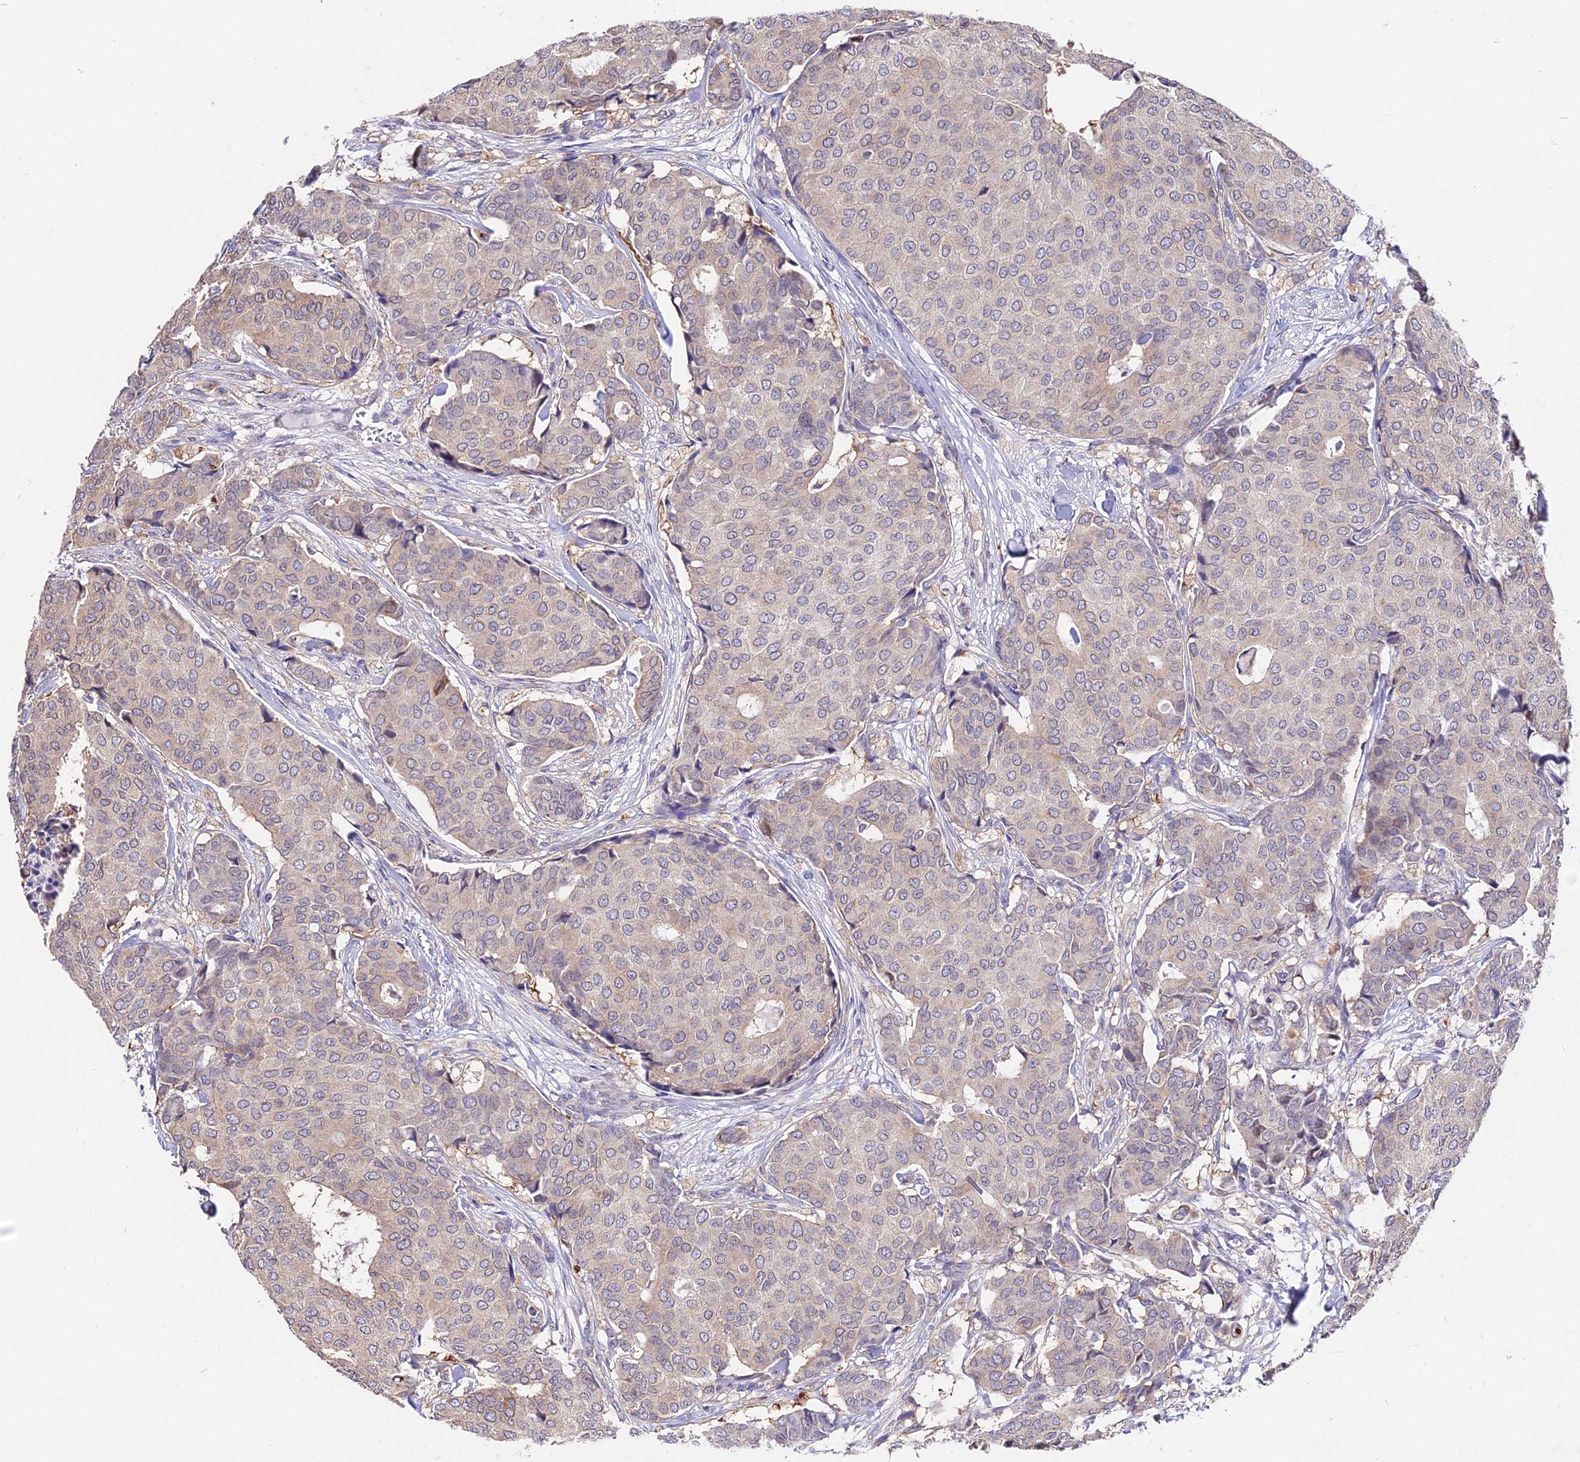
{"staining": {"intensity": "weak", "quantity": "<25%", "location": "cytoplasmic/membranous"}, "tissue": "breast cancer", "cell_type": "Tumor cells", "image_type": "cancer", "snomed": [{"axis": "morphology", "description": "Duct carcinoma"}, {"axis": "topography", "description": "Breast"}], "caption": "DAB immunohistochemical staining of breast cancer demonstrates no significant positivity in tumor cells.", "gene": "INPP4A", "patient": {"sex": "female", "age": 75}}